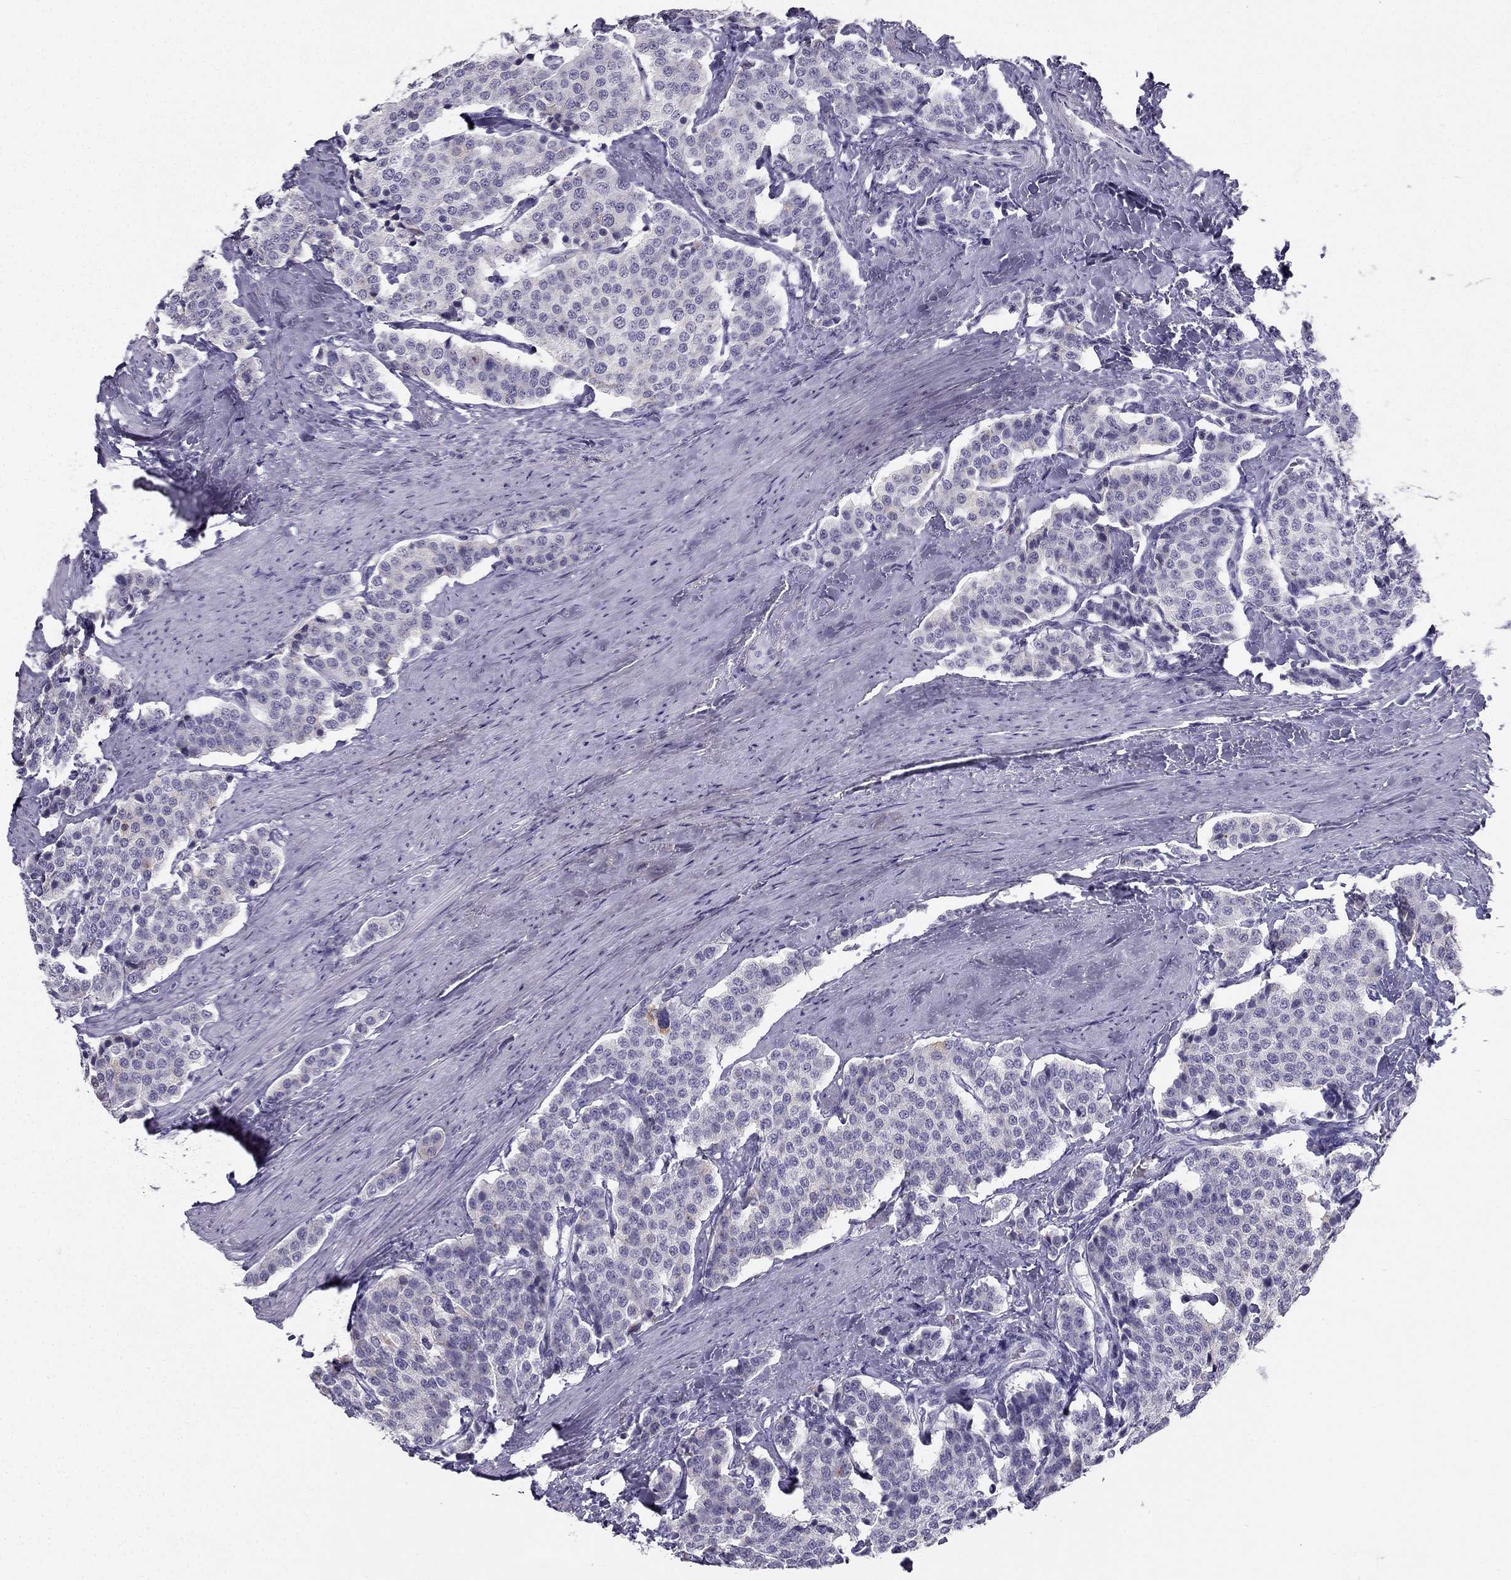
{"staining": {"intensity": "negative", "quantity": "none", "location": "none"}, "tissue": "carcinoid", "cell_type": "Tumor cells", "image_type": "cancer", "snomed": [{"axis": "morphology", "description": "Carcinoid, malignant, NOS"}, {"axis": "topography", "description": "Small intestine"}], "caption": "High power microscopy histopathology image of an IHC photomicrograph of carcinoid (malignant), revealing no significant expression in tumor cells.", "gene": "TFF3", "patient": {"sex": "female", "age": 58}}